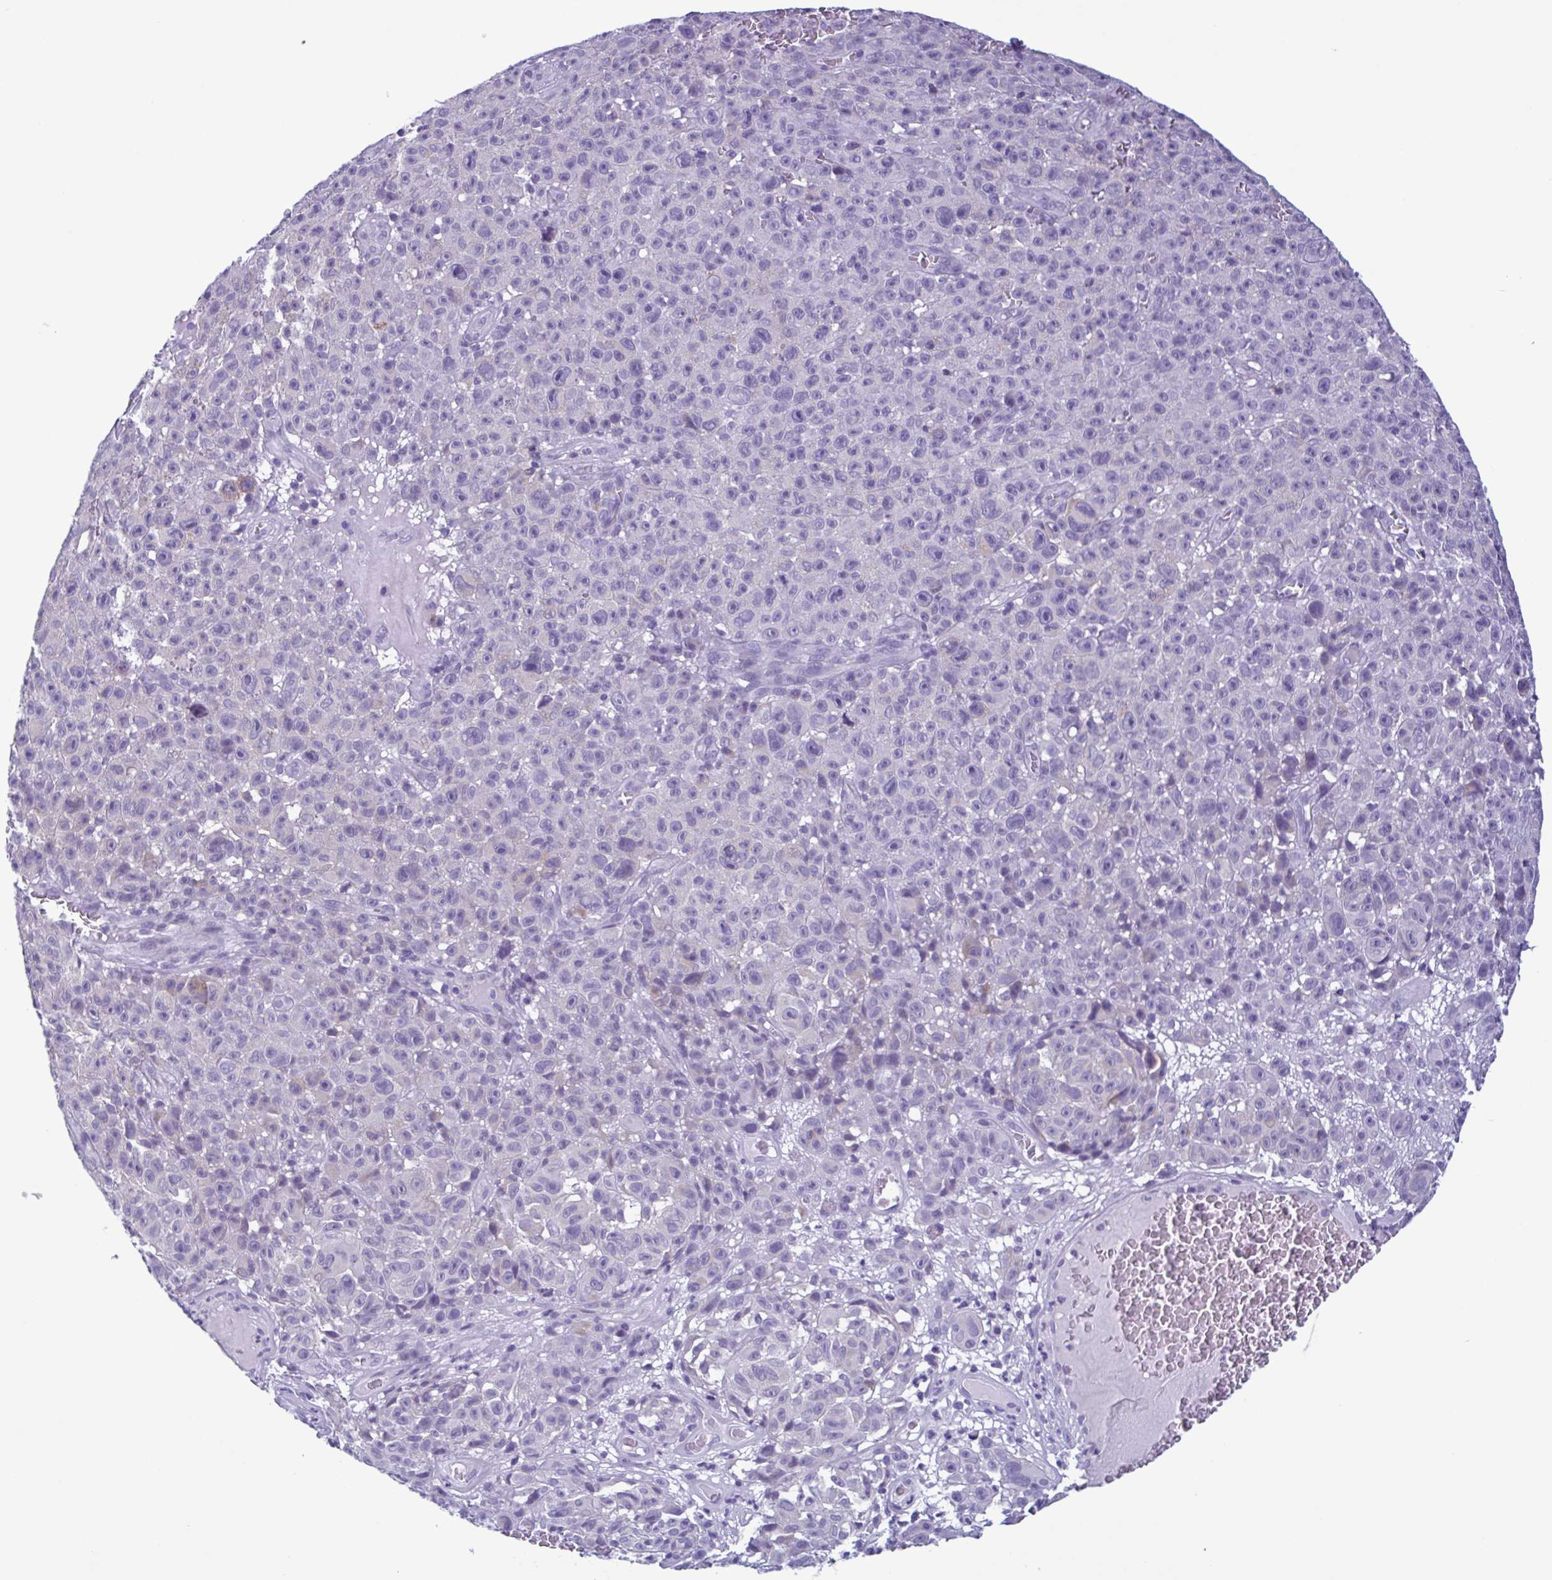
{"staining": {"intensity": "negative", "quantity": "none", "location": "none"}, "tissue": "melanoma", "cell_type": "Tumor cells", "image_type": "cancer", "snomed": [{"axis": "morphology", "description": "Malignant melanoma, NOS"}, {"axis": "topography", "description": "Skin"}], "caption": "This is an immunohistochemistry histopathology image of human malignant melanoma. There is no positivity in tumor cells.", "gene": "INAFM1", "patient": {"sex": "female", "age": 82}}